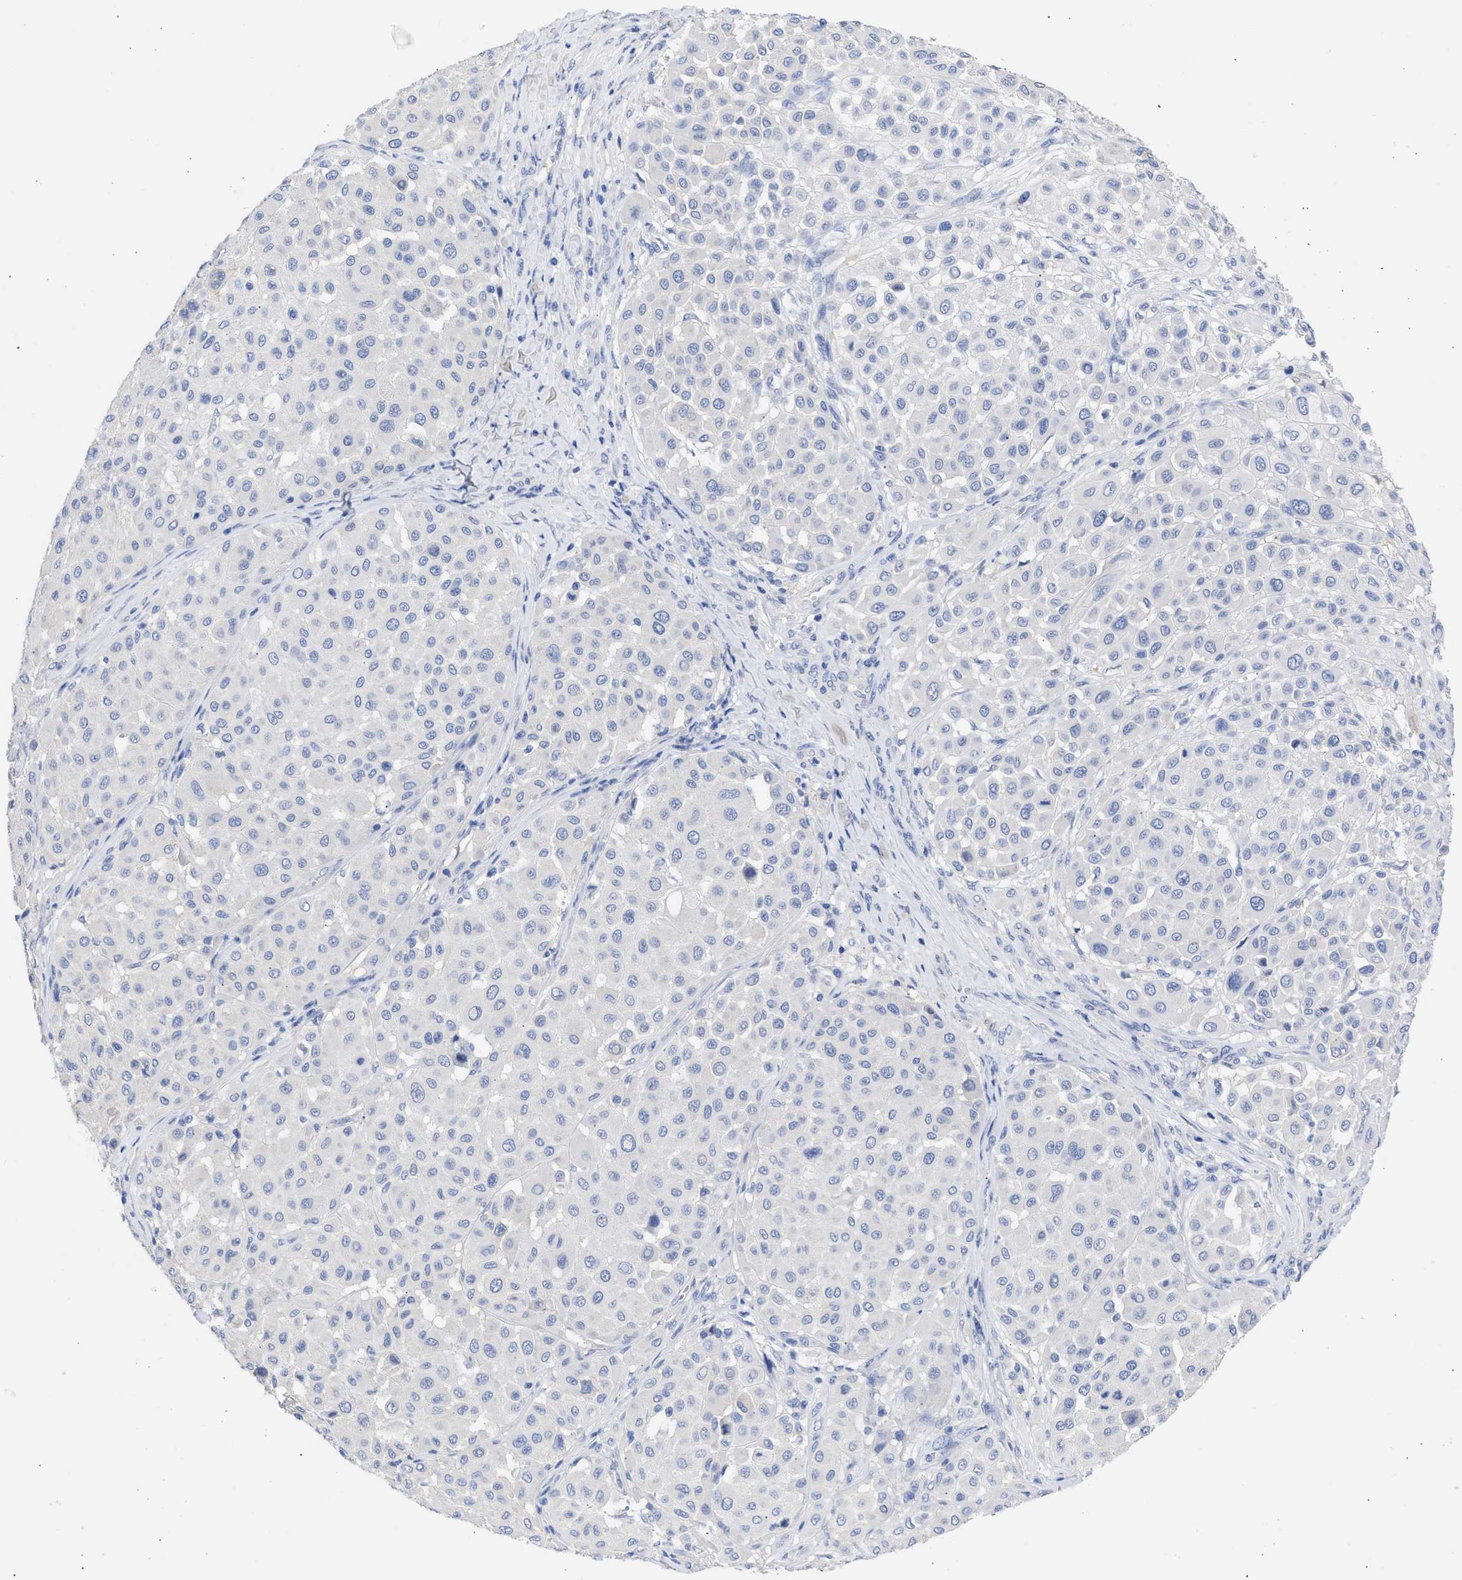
{"staining": {"intensity": "negative", "quantity": "none", "location": "none"}, "tissue": "melanoma", "cell_type": "Tumor cells", "image_type": "cancer", "snomed": [{"axis": "morphology", "description": "Malignant melanoma, Metastatic site"}, {"axis": "topography", "description": "Soft tissue"}], "caption": "High power microscopy image of an IHC image of malignant melanoma (metastatic site), revealing no significant staining in tumor cells.", "gene": "RSPH1", "patient": {"sex": "male", "age": 41}}